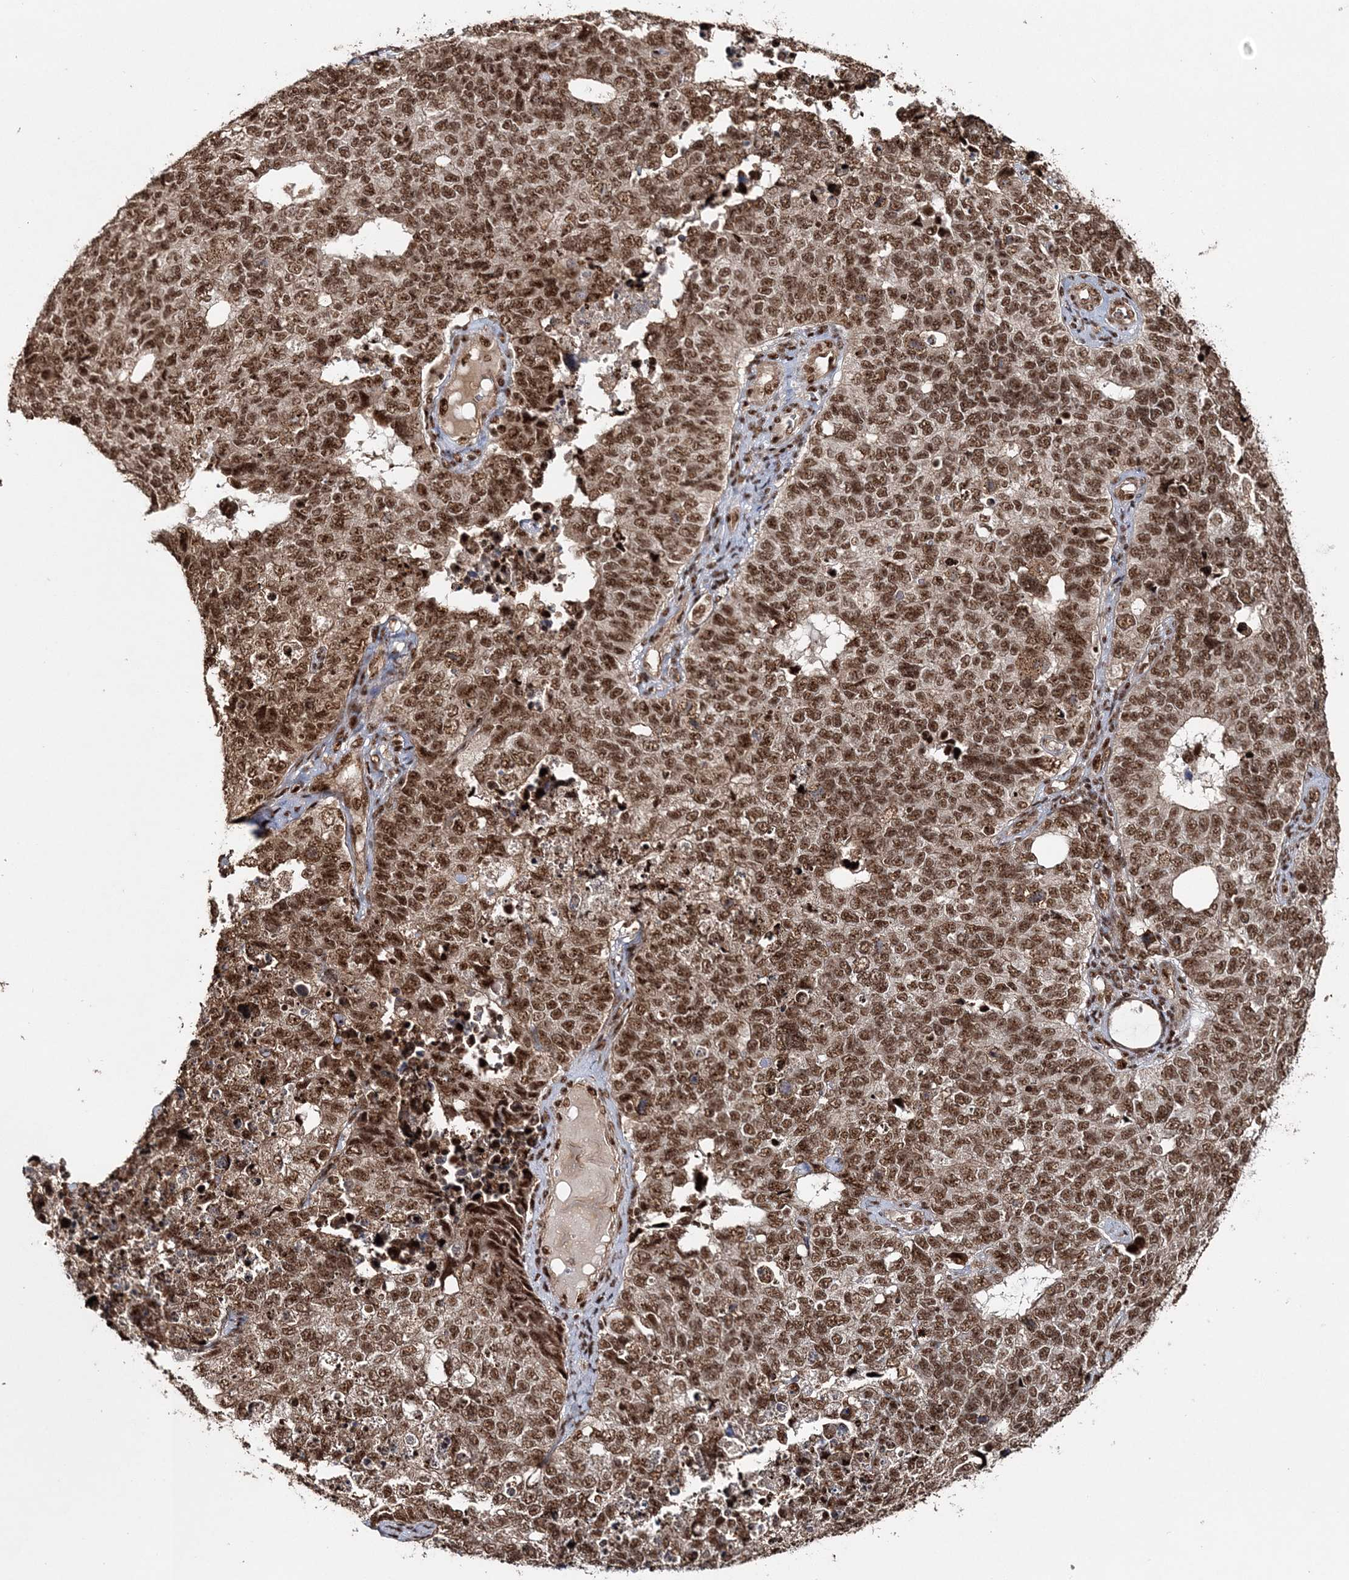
{"staining": {"intensity": "strong", "quantity": ">75%", "location": "nuclear"}, "tissue": "cervical cancer", "cell_type": "Tumor cells", "image_type": "cancer", "snomed": [{"axis": "morphology", "description": "Squamous cell carcinoma, NOS"}, {"axis": "topography", "description": "Cervix"}], "caption": "Cervical squamous cell carcinoma stained for a protein demonstrates strong nuclear positivity in tumor cells. The protein is shown in brown color, while the nuclei are stained blue.", "gene": "EXOSC8", "patient": {"sex": "female", "age": 63}}